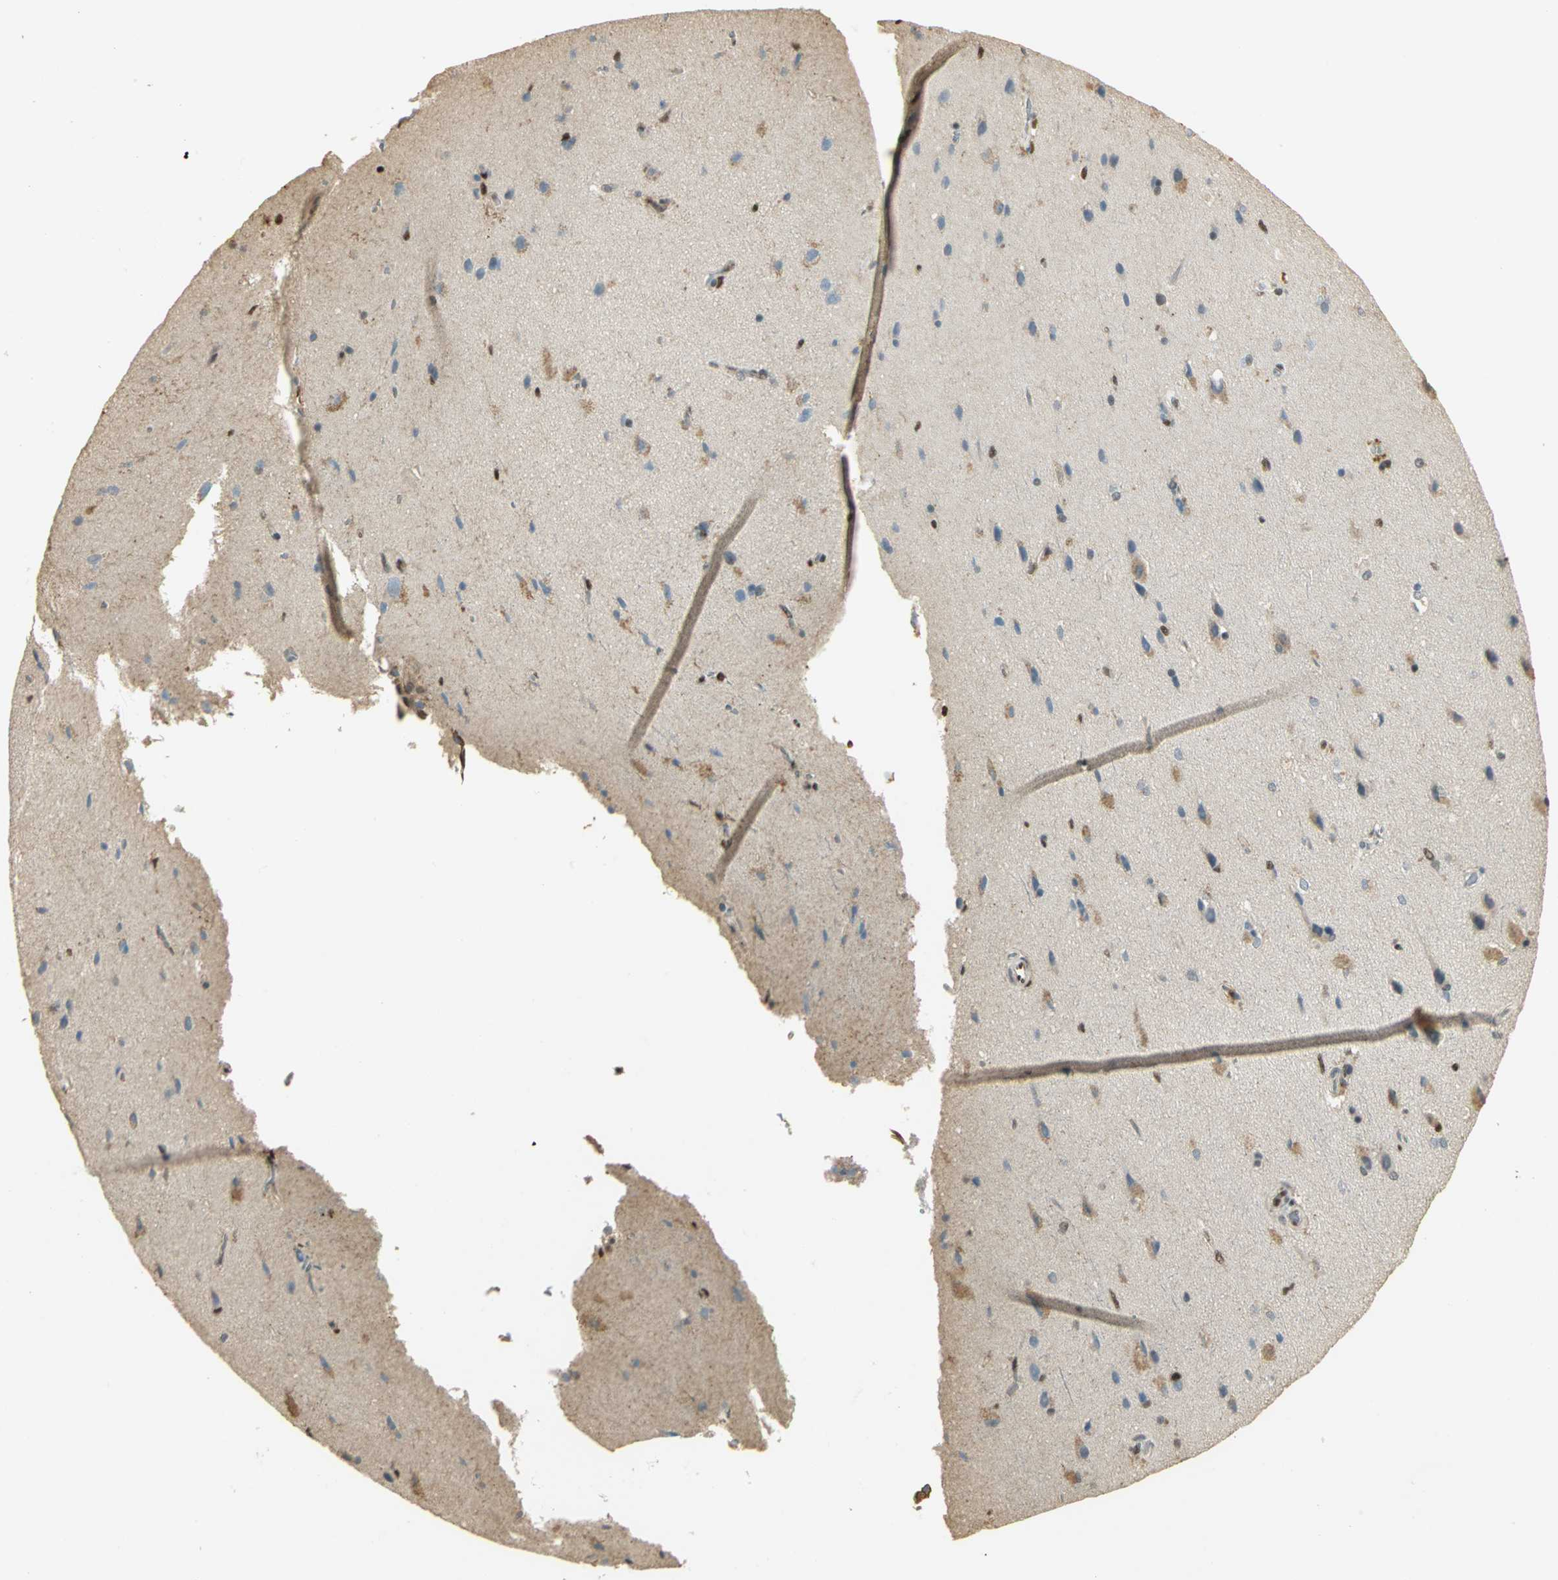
{"staining": {"intensity": "negative", "quantity": "none", "location": "none"}, "tissue": "cerebral cortex", "cell_type": "Endothelial cells", "image_type": "normal", "snomed": [{"axis": "morphology", "description": "Normal tissue, NOS"}, {"axis": "topography", "description": "Cerebral cortex"}], "caption": "Cerebral cortex was stained to show a protein in brown. There is no significant expression in endothelial cells. (Stains: DAB (3,3'-diaminobenzidine) immunohistochemistry with hematoxylin counter stain, Microscopy: brightfield microscopy at high magnification).", "gene": "ELF1", "patient": {"sex": "male", "age": 62}}